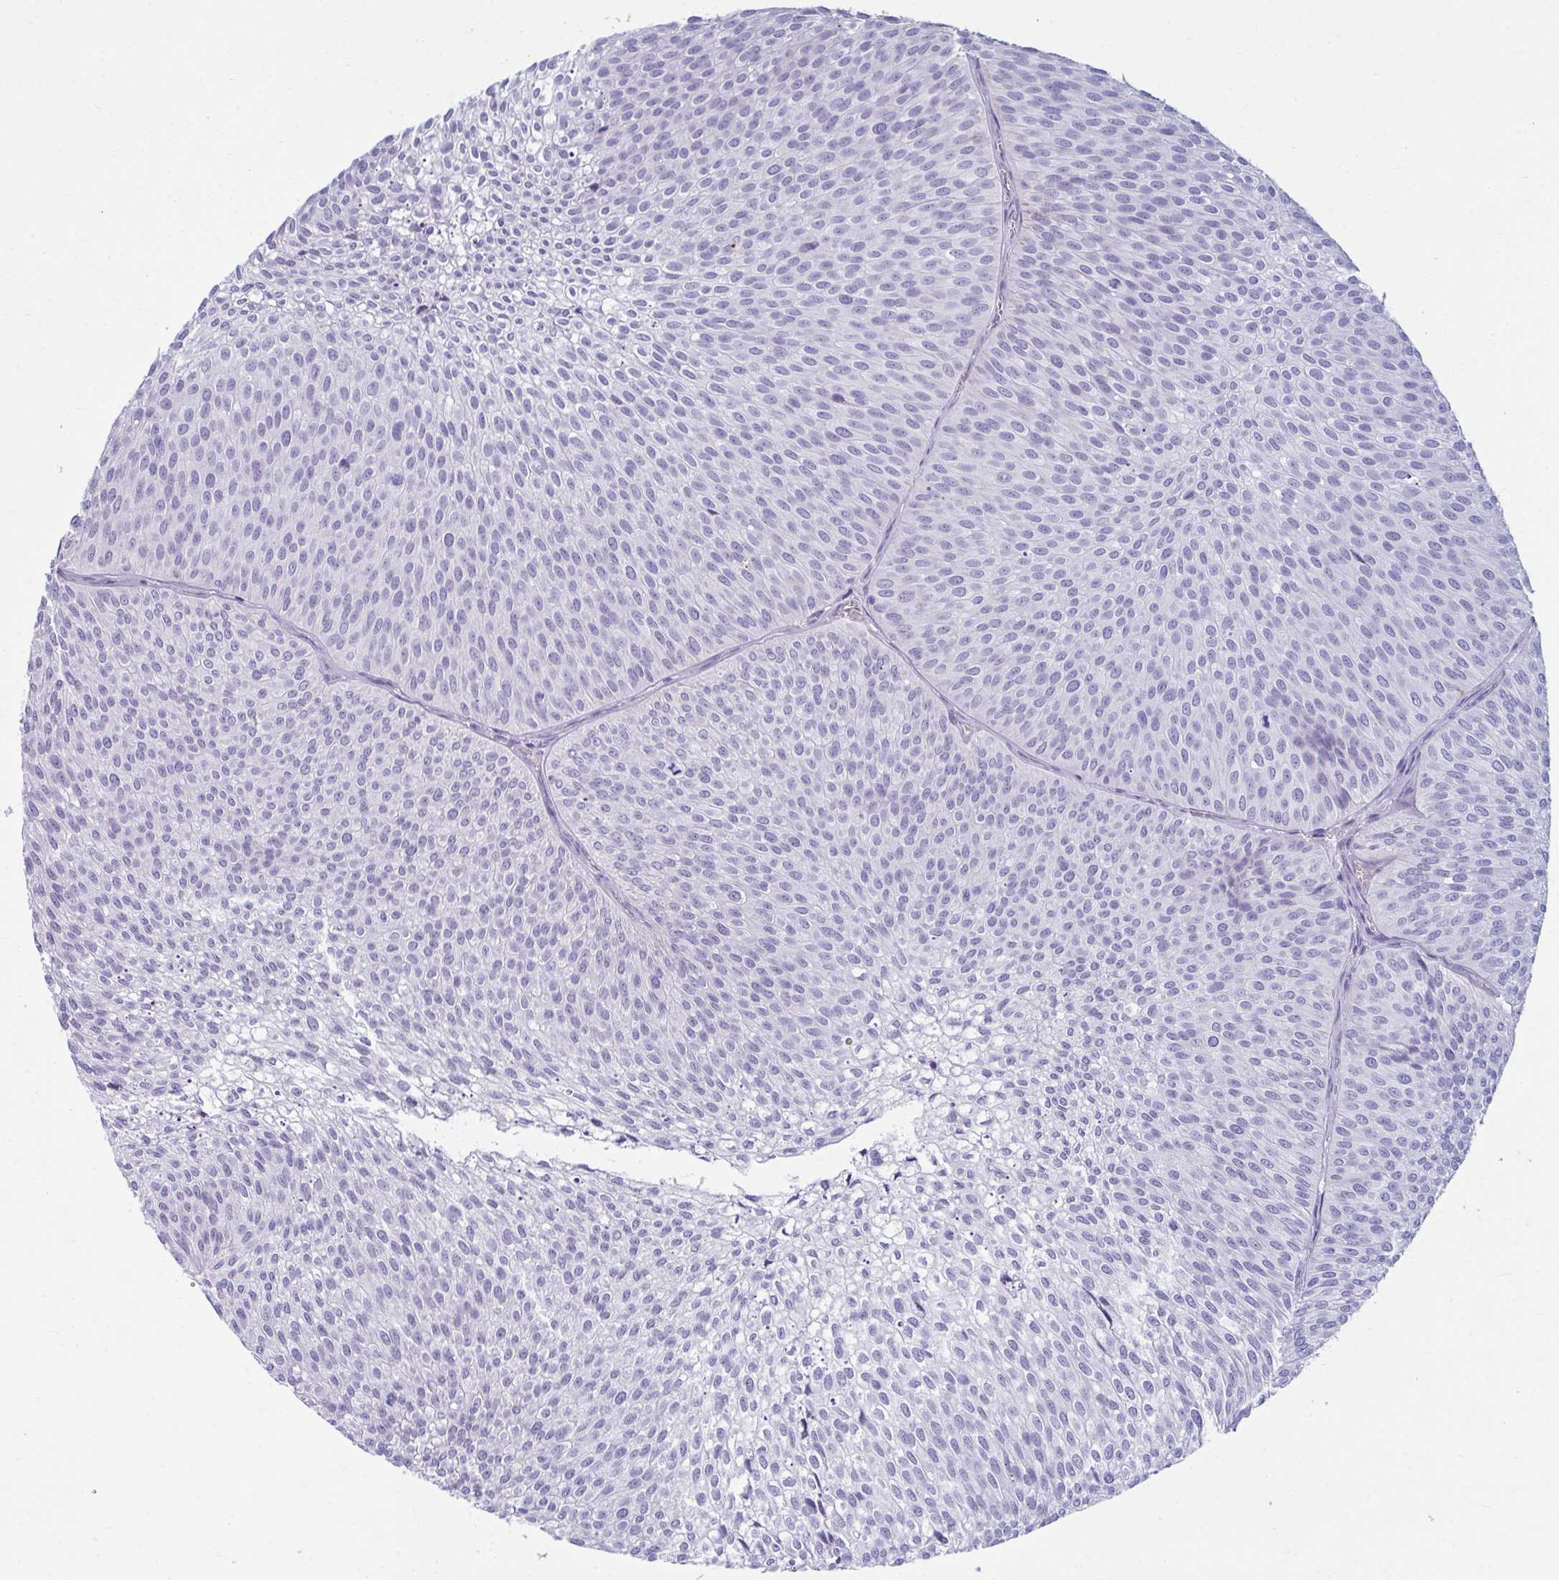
{"staining": {"intensity": "negative", "quantity": "none", "location": "none"}, "tissue": "urothelial cancer", "cell_type": "Tumor cells", "image_type": "cancer", "snomed": [{"axis": "morphology", "description": "Urothelial carcinoma, Low grade"}, {"axis": "topography", "description": "Urinary bladder"}], "caption": "A micrograph of human urothelial cancer is negative for staining in tumor cells. (Brightfield microscopy of DAB IHC at high magnification).", "gene": "UBL3", "patient": {"sex": "male", "age": 91}}